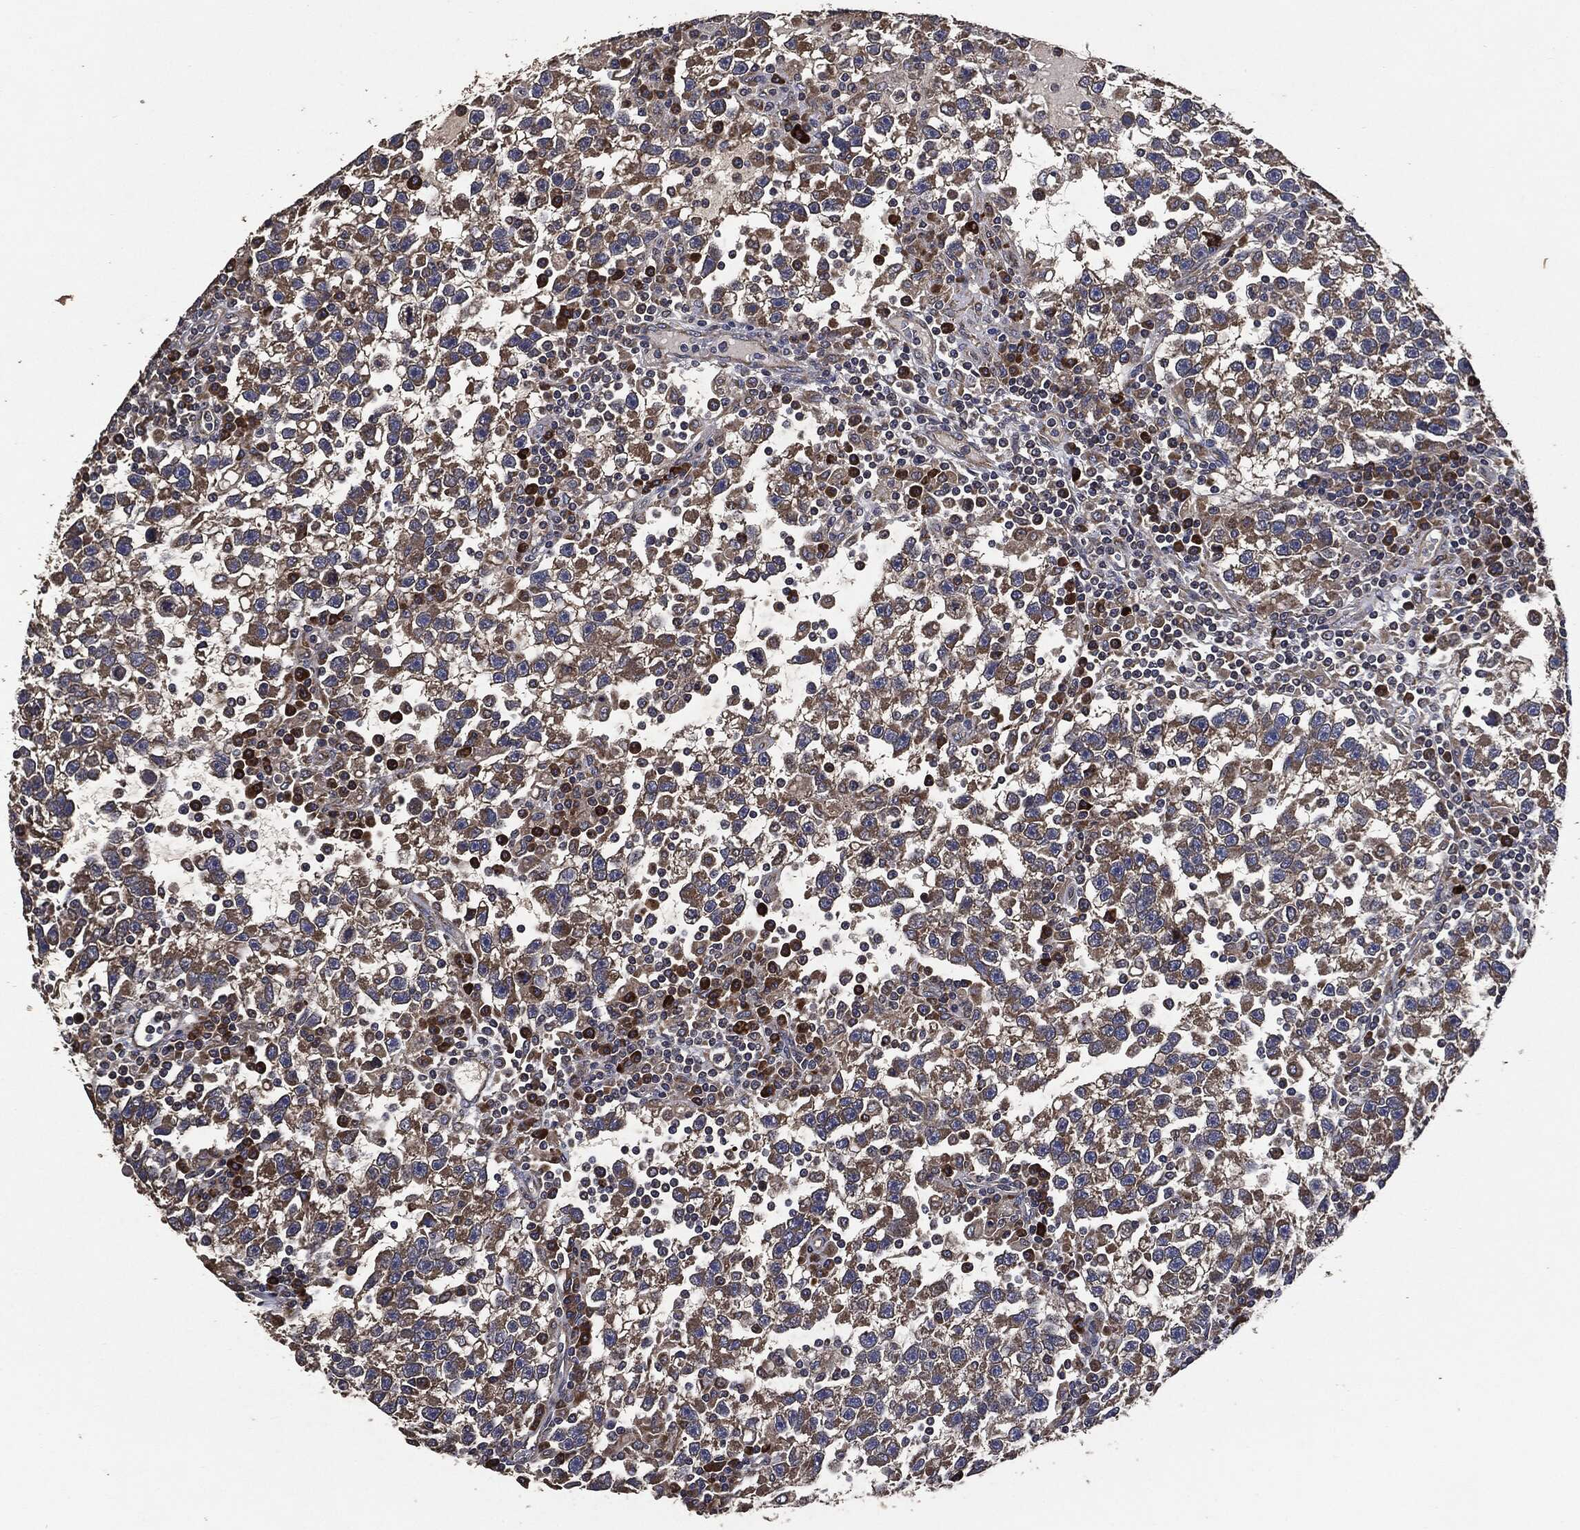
{"staining": {"intensity": "moderate", "quantity": "25%-75%", "location": "cytoplasmic/membranous"}, "tissue": "testis cancer", "cell_type": "Tumor cells", "image_type": "cancer", "snomed": [{"axis": "morphology", "description": "Seminoma, NOS"}, {"axis": "topography", "description": "Testis"}], "caption": "Approximately 25%-75% of tumor cells in testis cancer (seminoma) reveal moderate cytoplasmic/membranous protein positivity as visualized by brown immunohistochemical staining.", "gene": "STK3", "patient": {"sex": "male", "age": 47}}